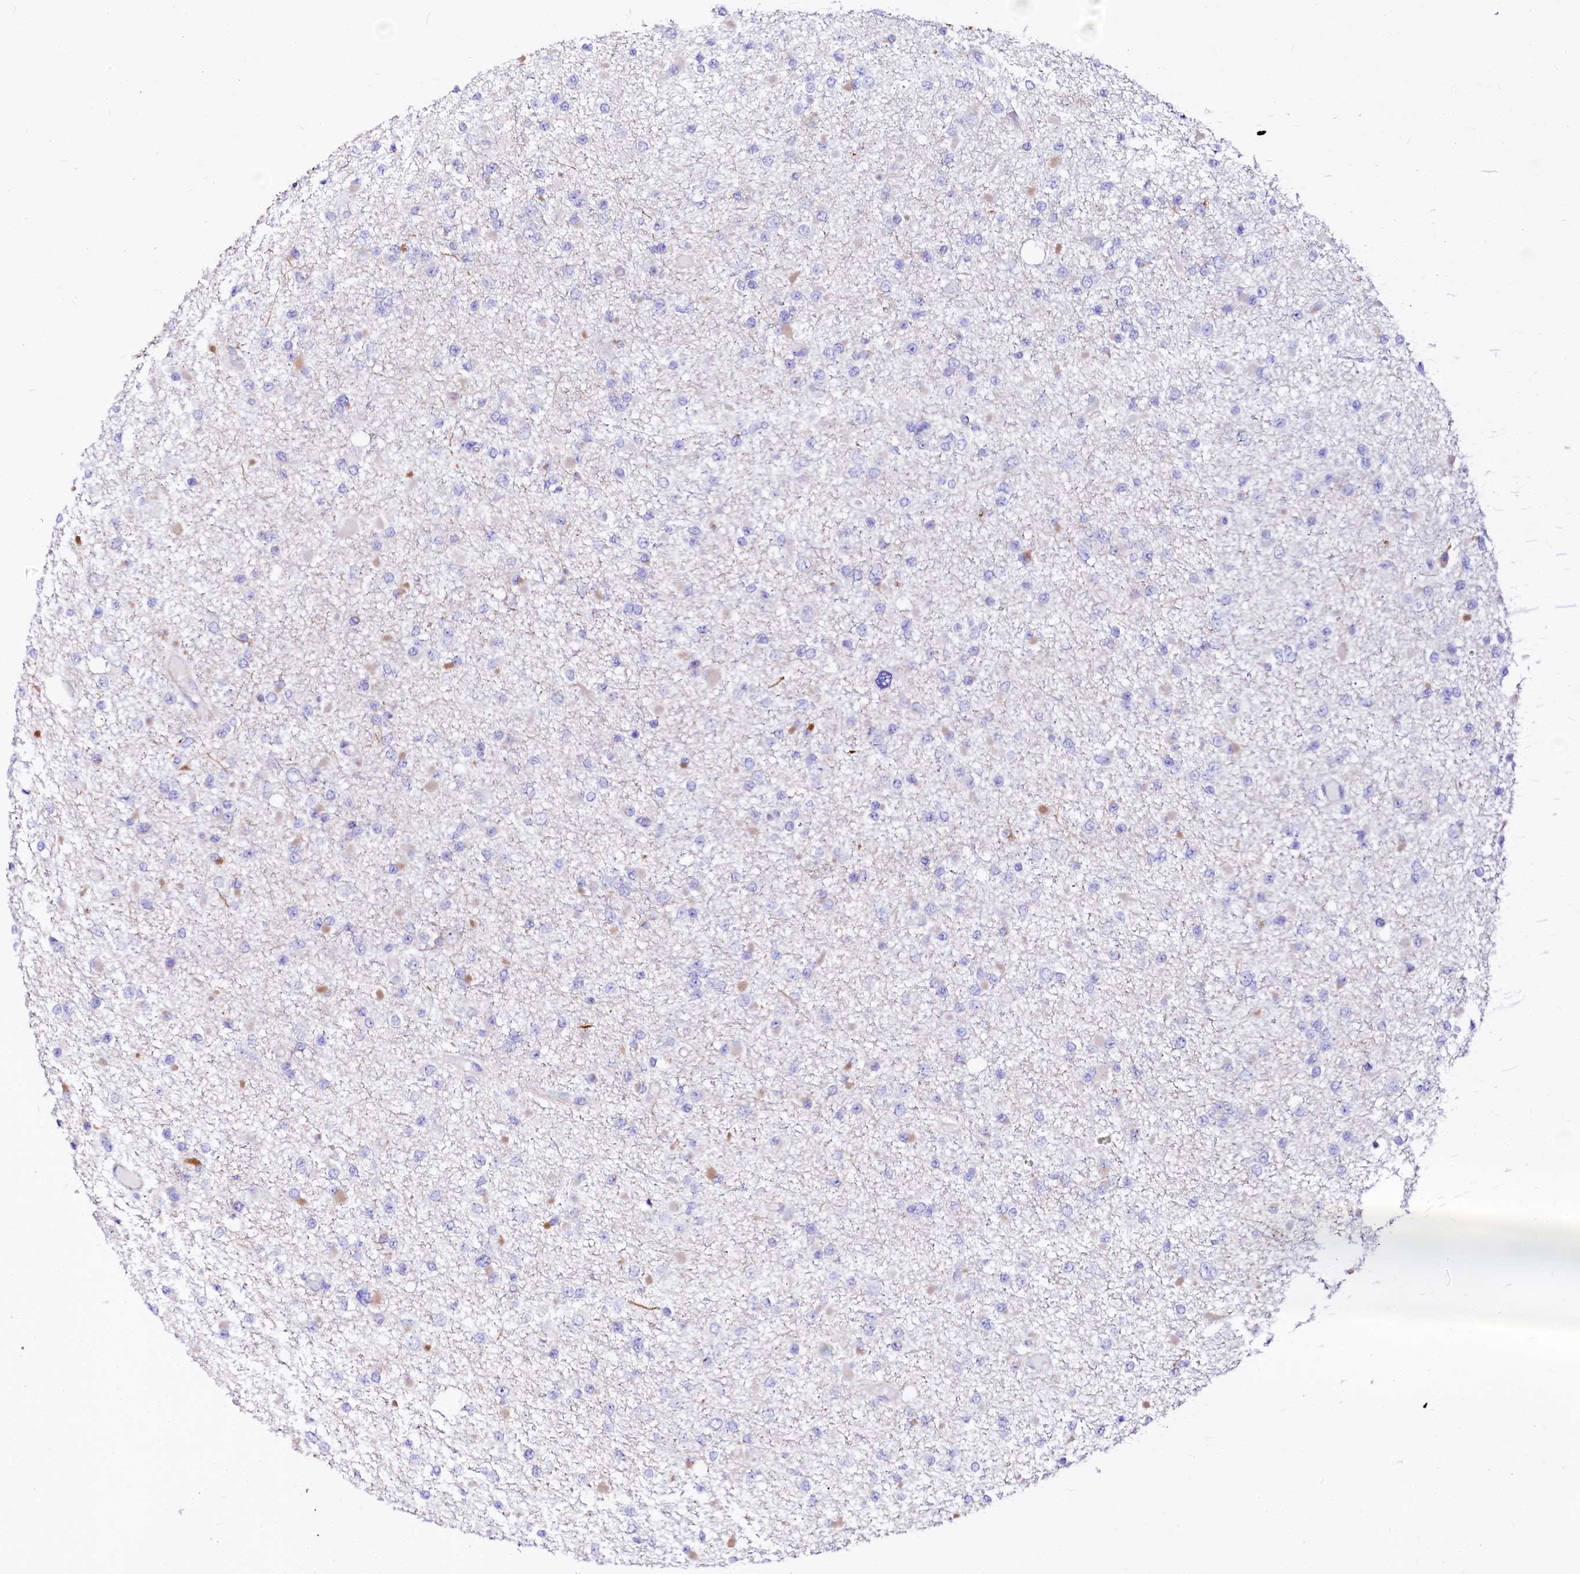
{"staining": {"intensity": "negative", "quantity": "none", "location": "none"}, "tissue": "glioma", "cell_type": "Tumor cells", "image_type": "cancer", "snomed": [{"axis": "morphology", "description": "Glioma, malignant, Low grade"}, {"axis": "topography", "description": "Brain"}], "caption": "Immunohistochemistry image of human malignant glioma (low-grade) stained for a protein (brown), which exhibits no positivity in tumor cells. (Brightfield microscopy of DAB (3,3'-diaminobenzidine) immunohistochemistry at high magnification).", "gene": "SFR1", "patient": {"sex": "female", "age": 22}}